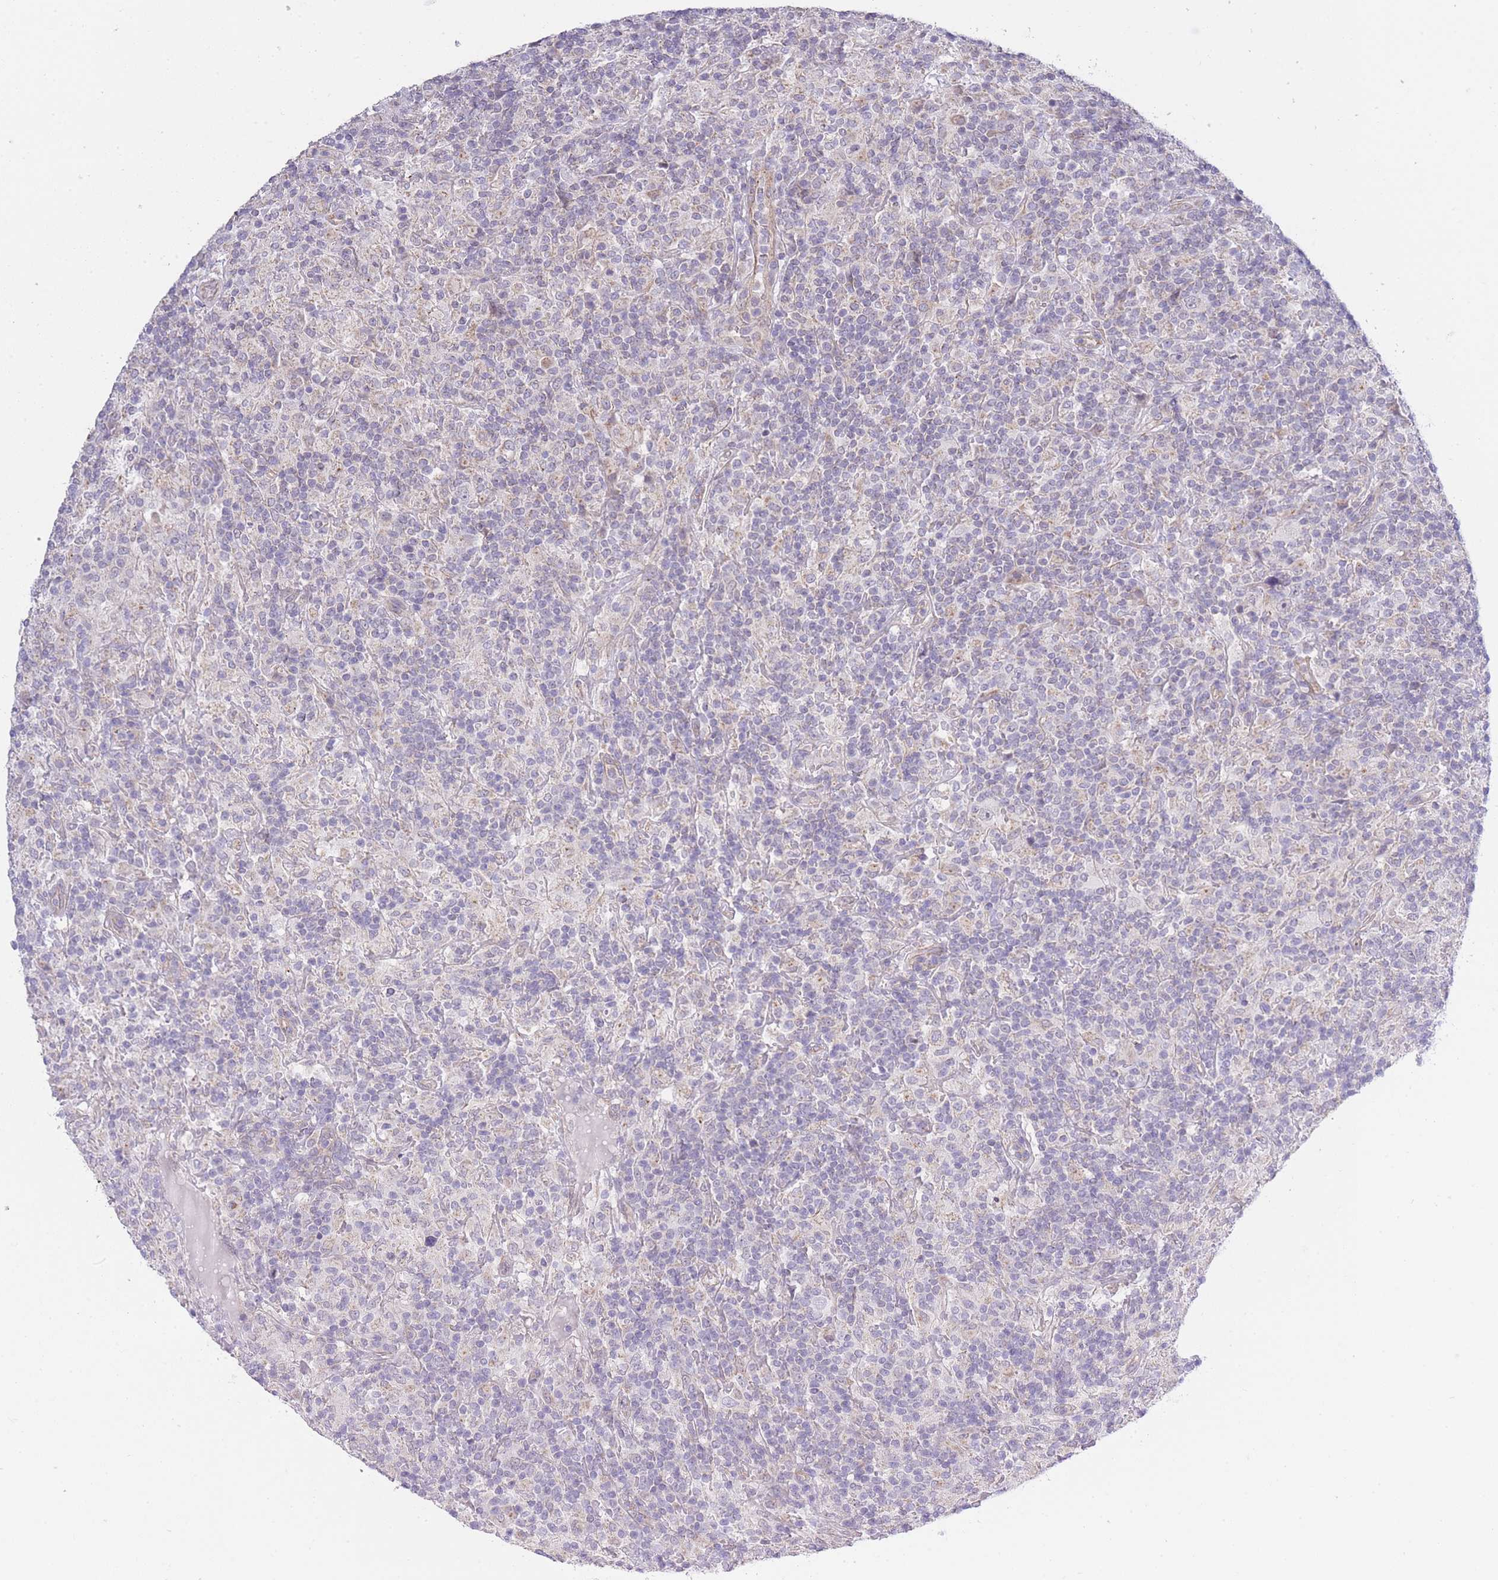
{"staining": {"intensity": "negative", "quantity": "none", "location": "none"}, "tissue": "lymphoma", "cell_type": "Tumor cells", "image_type": "cancer", "snomed": [{"axis": "morphology", "description": "Hodgkin's disease, NOS"}, {"axis": "topography", "description": "Lymph node"}], "caption": "IHC image of neoplastic tissue: human lymphoma stained with DAB (3,3'-diaminobenzidine) demonstrates no significant protein staining in tumor cells.", "gene": "CTBP1", "patient": {"sex": "male", "age": 70}}